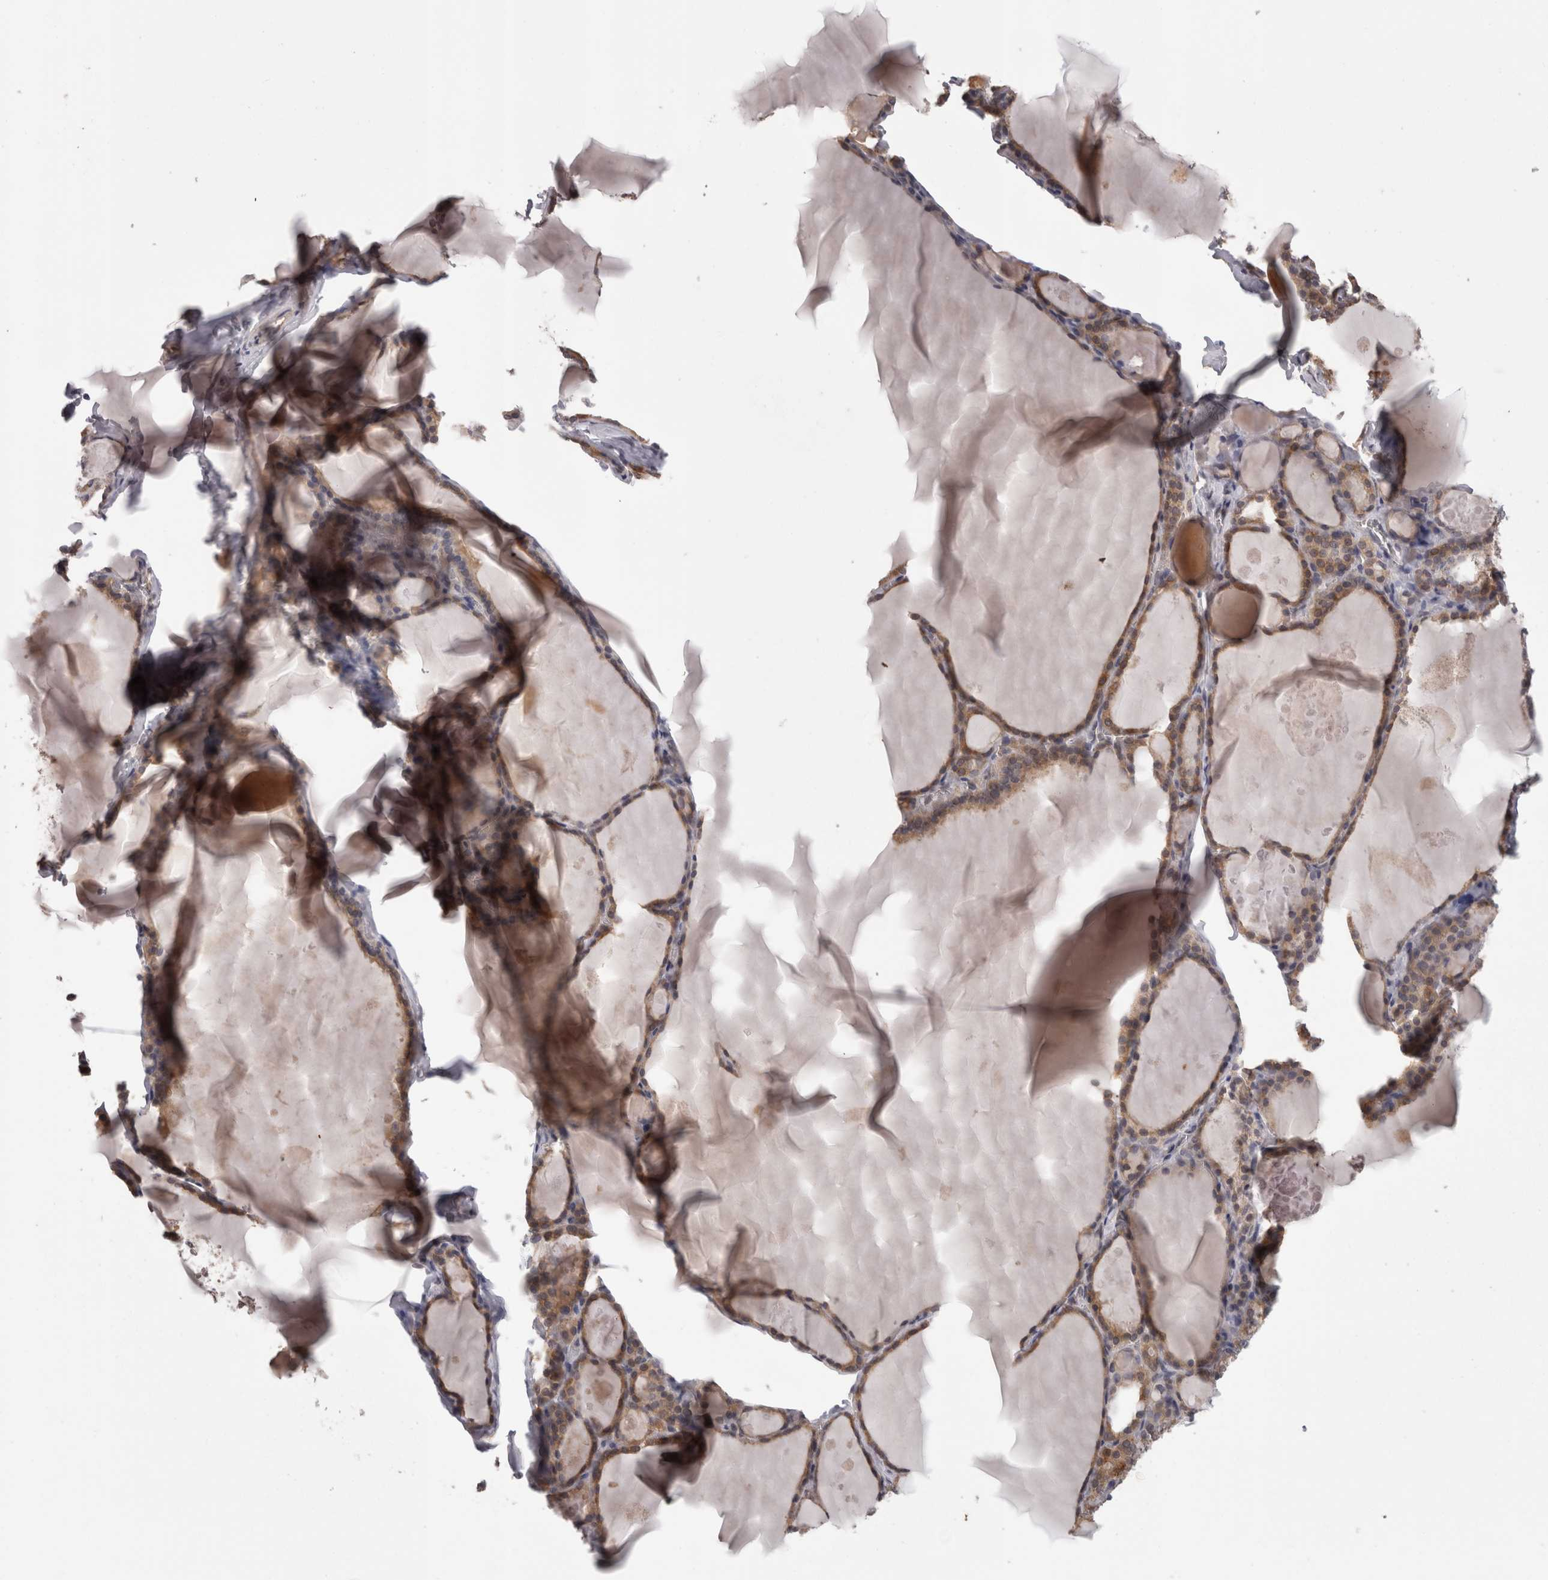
{"staining": {"intensity": "moderate", "quantity": ">75%", "location": "cytoplasmic/membranous"}, "tissue": "thyroid gland", "cell_type": "Glandular cells", "image_type": "normal", "snomed": [{"axis": "morphology", "description": "Normal tissue, NOS"}, {"axis": "topography", "description": "Thyroid gland"}], "caption": "Immunohistochemical staining of benign human thyroid gland shows >75% levels of moderate cytoplasmic/membranous protein expression in approximately >75% of glandular cells. The staining was performed using DAB (3,3'-diaminobenzidine) to visualize the protein expression in brown, while the nuclei were stained in blue with hematoxylin (Magnification: 20x).", "gene": "PON3", "patient": {"sex": "male", "age": 56}}